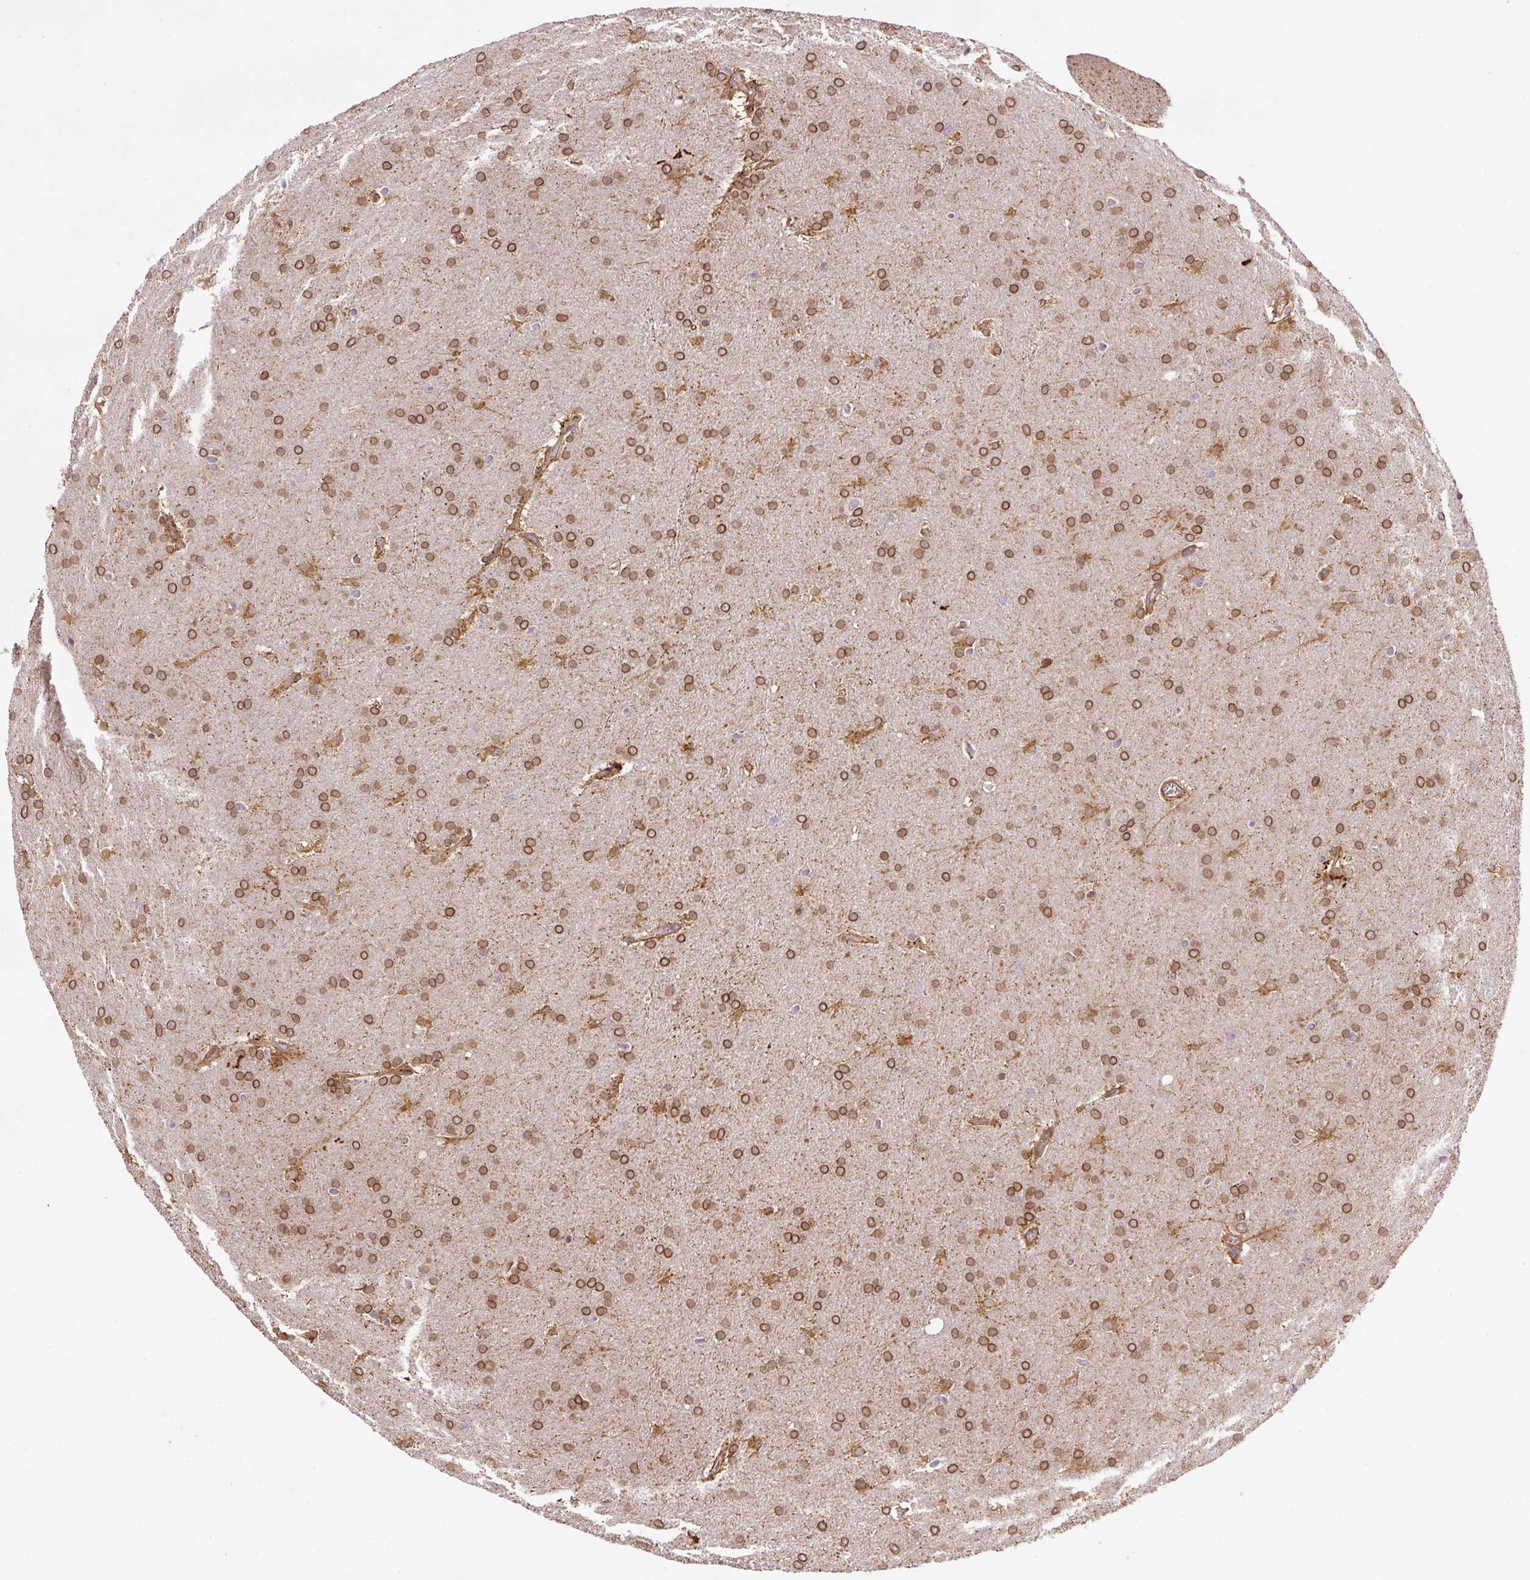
{"staining": {"intensity": "moderate", "quantity": ">75%", "location": "cytoplasmic/membranous,nuclear"}, "tissue": "glioma", "cell_type": "Tumor cells", "image_type": "cancer", "snomed": [{"axis": "morphology", "description": "Glioma, malignant, Low grade"}, {"axis": "topography", "description": "Brain"}], "caption": "Human glioma stained with a brown dye shows moderate cytoplasmic/membranous and nuclear positive positivity in approximately >75% of tumor cells.", "gene": "RNF170", "patient": {"sex": "female", "age": 32}}